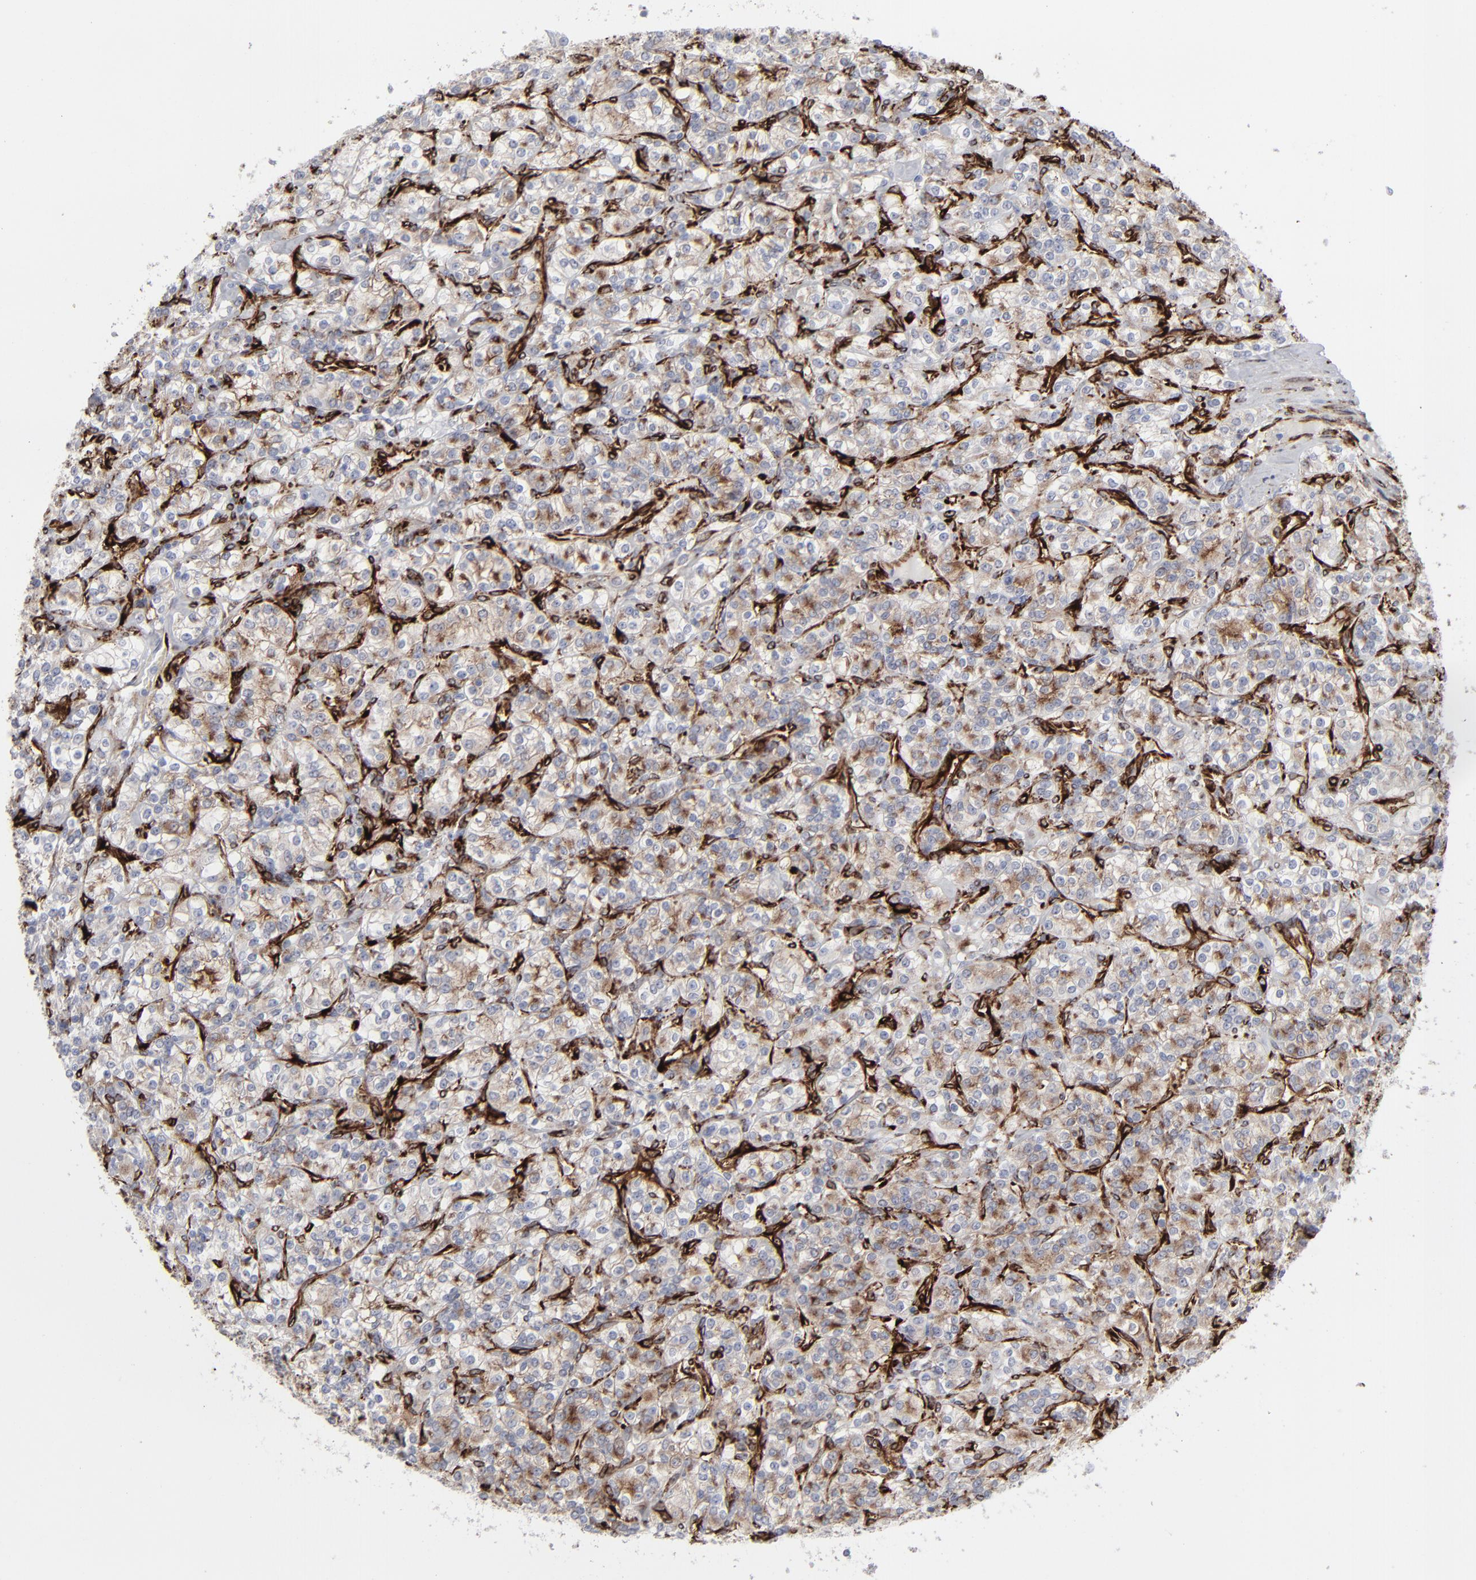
{"staining": {"intensity": "weak", "quantity": ">75%", "location": "cytoplasmic/membranous"}, "tissue": "renal cancer", "cell_type": "Tumor cells", "image_type": "cancer", "snomed": [{"axis": "morphology", "description": "Adenocarcinoma, NOS"}, {"axis": "topography", "description": "Kidney"}], "caption": "This is an image of immunohistochemistry staining of renal cancer, which shows weak staining in the cytoplasmic/membranous of tumor cells.", "gene": "SPARC", "patient": {"sex": "male", "age": 77}}